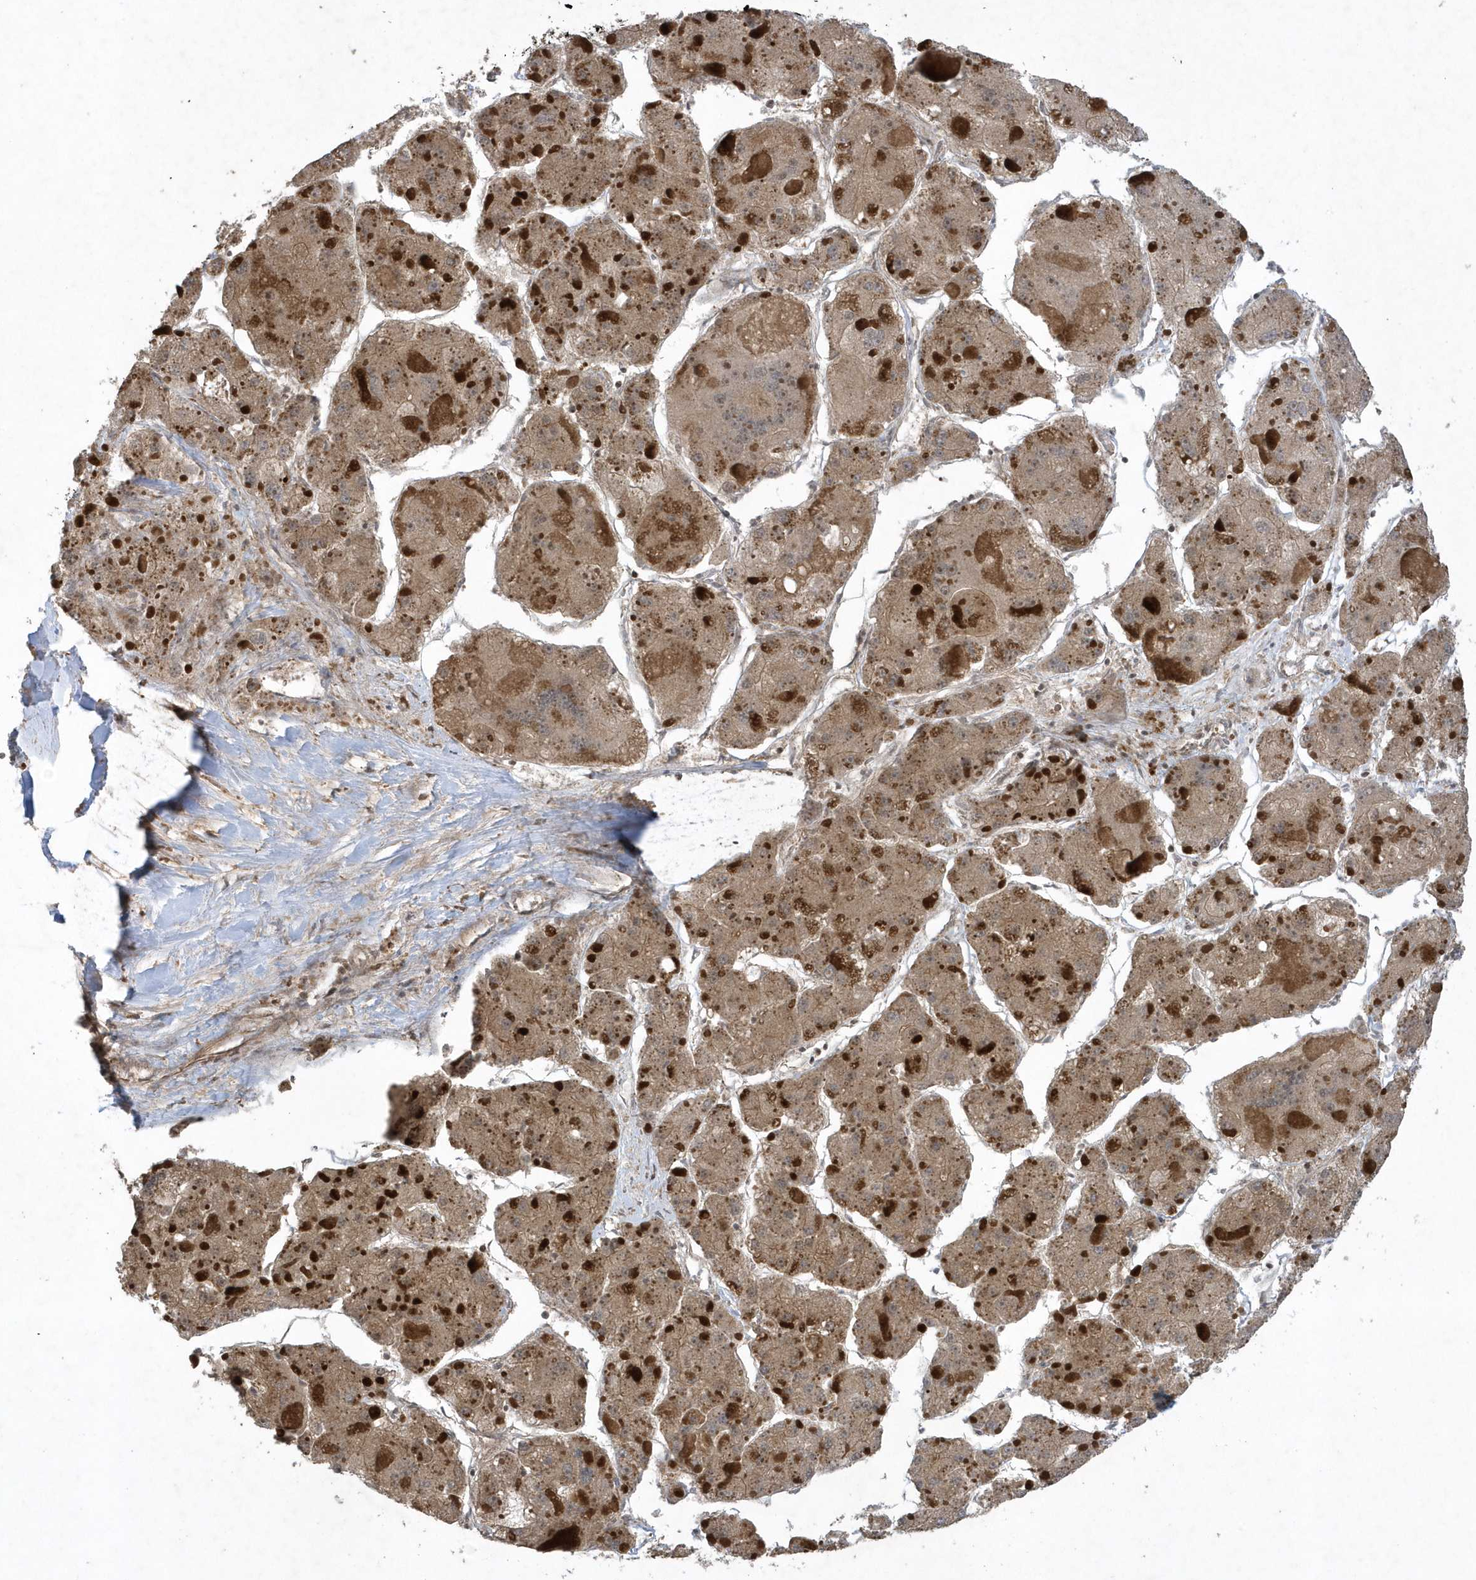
{"staining": {"intensity": "moderate", "quantity": ">75%", "location": "cytoplasmic/membranous"}, "tissue": "liver cancer", "cell_type": "Tumor cells", "image_type": "cancer", "snomed": [{"axis": "morphology", "description": "Carcinoma, Hepatocellular, NOS"}, {"axis": "topography", "description": "Liver"}], "caption": "Liver cancer (hepatocellular carcinoma) was stained to show a protein in brown. There is medium levels of moderate cytoplasmic/membranous expression in about >75% of tumor cells.", "gene": "STAMBP", "patient": {"sex": "female", "age": 73}}